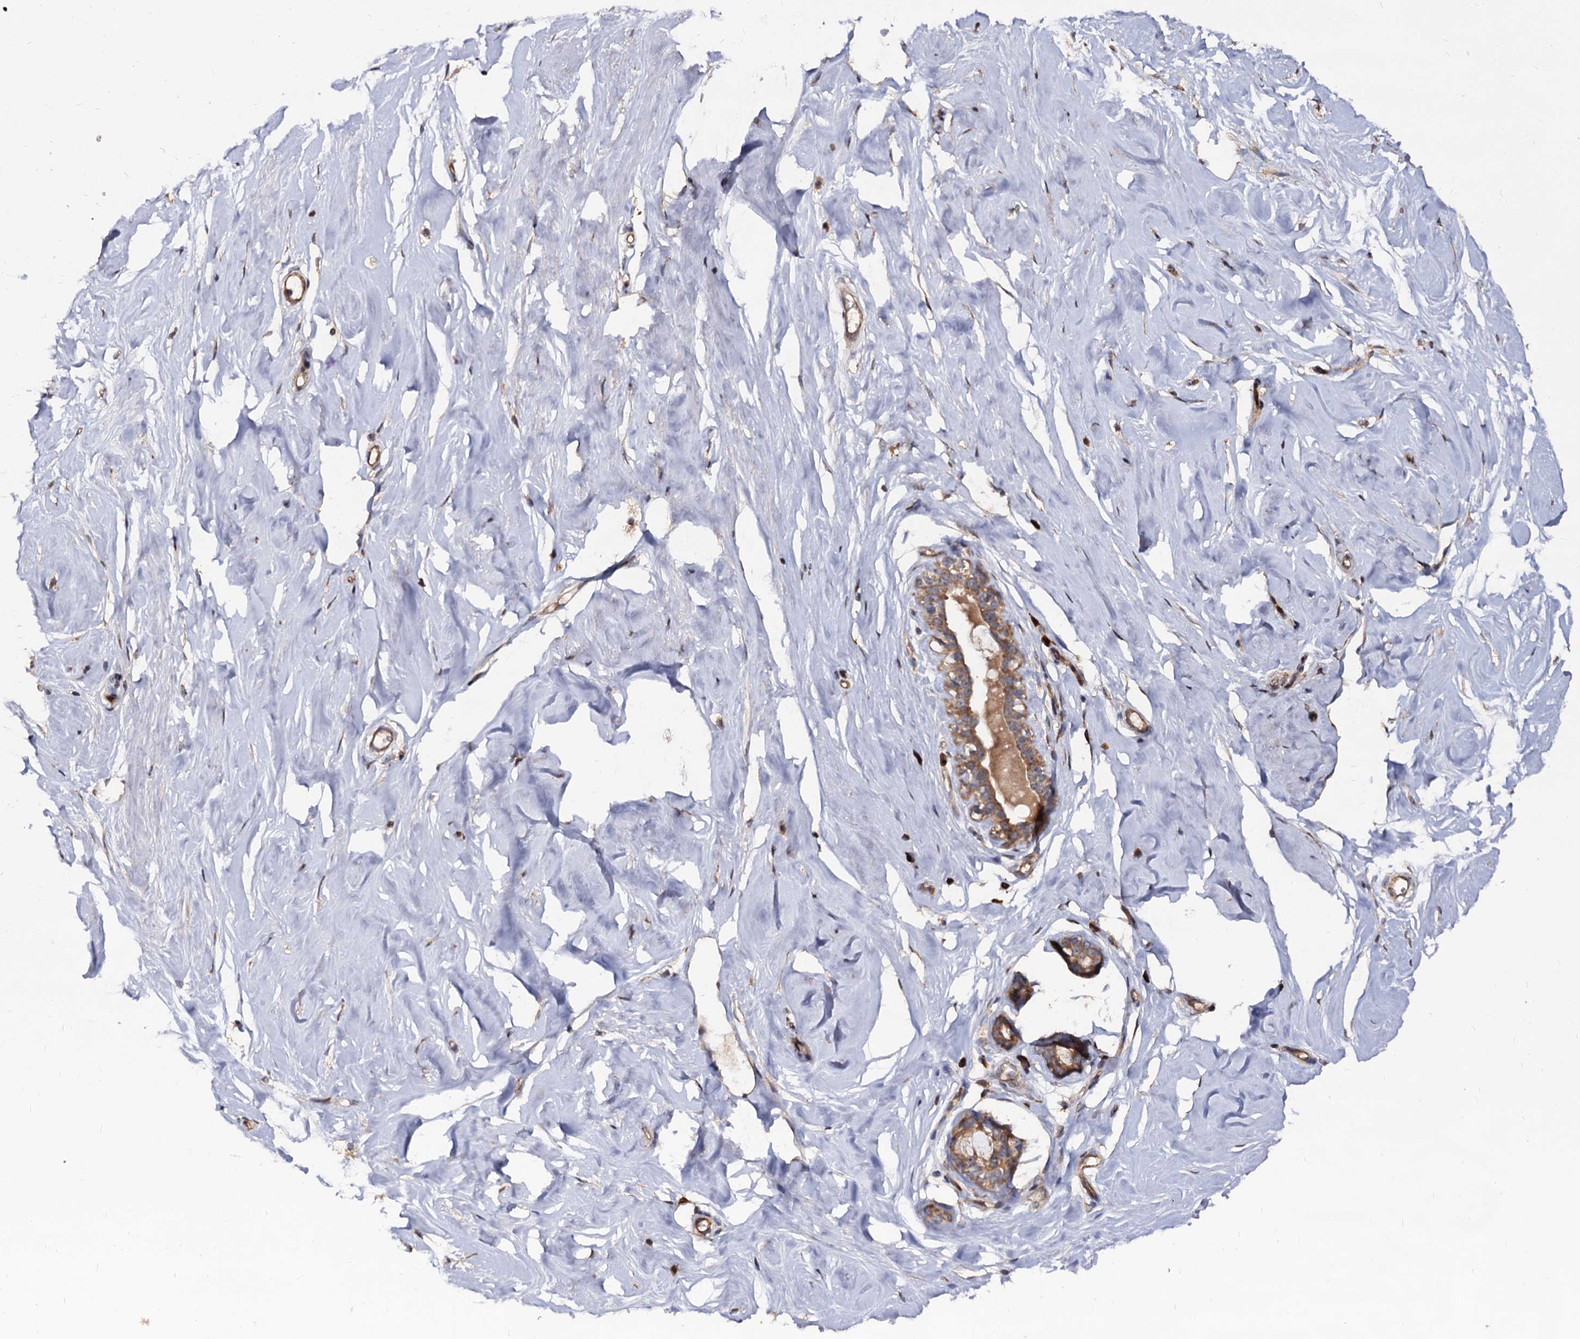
{"staining": {"intensity": "moderate", "quantity": ">75%", "location": "cytoplasmic/membranous"}, "tissue": "breast", "cell_type": "Glandular cells", "image_type": "normal", "snomed": [{"axis": "morphology", "description": "Normal tissue, NOS"}, {"axis": "morphology", "description": "Adenoma, NOS"}, {"axis": "topography", "description": "Breast"}], "caption": "Breast stained with a brown dye exhibits moderate cytoplasmic/membranous positive expression in about >75% of glandular cells.", "gene": "WWC3", "patient": {"sex": "female", "age": 23}}